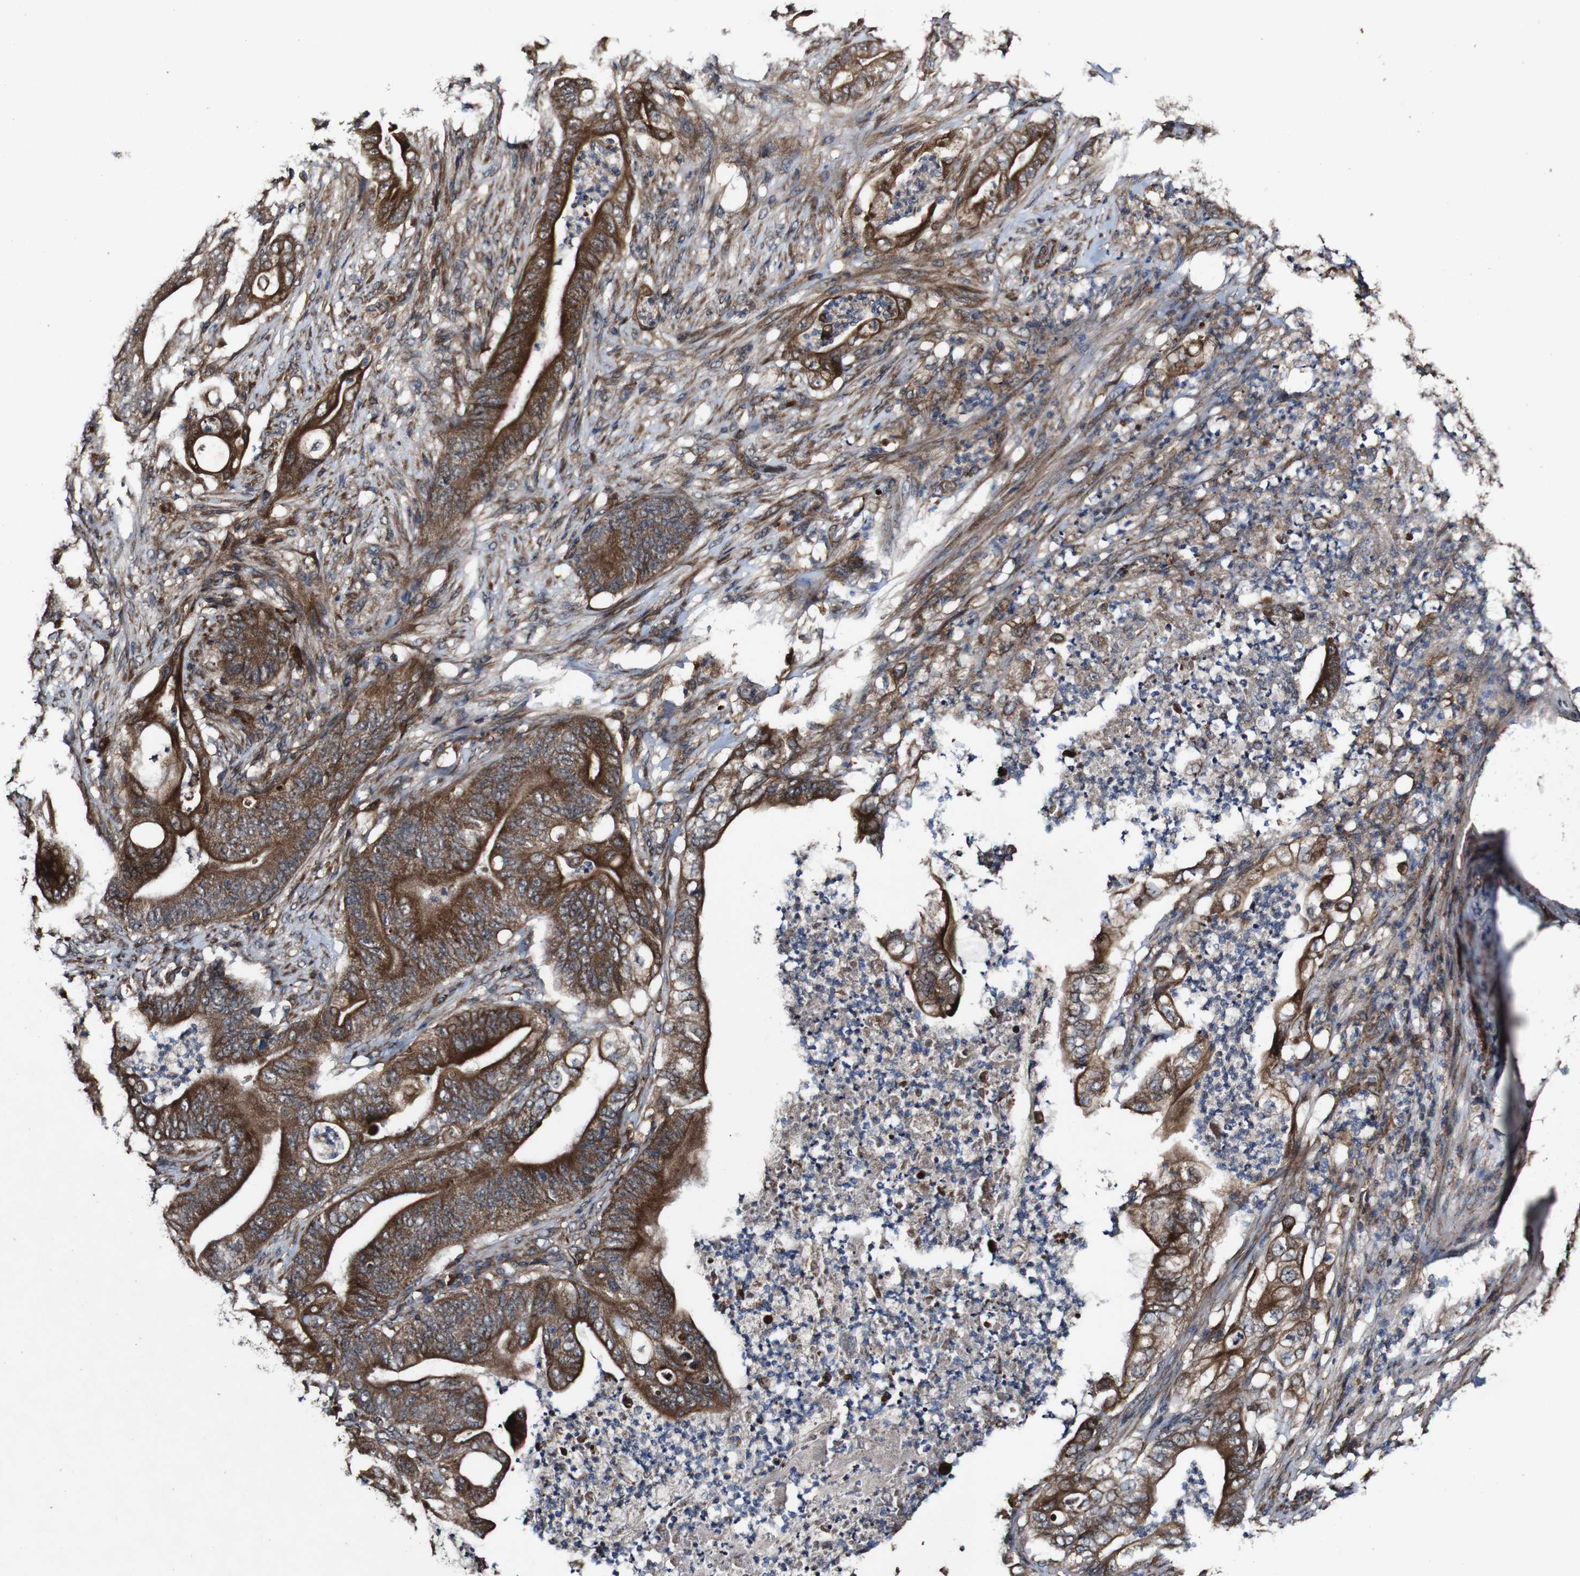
{"staining": {"intensity": "strong", "quantity": "25%-75%", "location": "cytoplasmic/membranous"}, "tissue": "stomach cancer", "cell_type": "Tumor cells", "image_type": "cancer", "snomed": [{"axis": "morphology", "description": "Adenocarcinoma, NOS"}, {"axis": "topography", "description": "Stomach"}], "caption": "The histopathology image demonstrates a brown stain indicating the presence of a protein in the cytoplasmic/membranous of tumor cells in stomach cancer (adenocarcinoma).", "gene": "BTN3A3", "patient": {"sex": "female", "age": 73}}